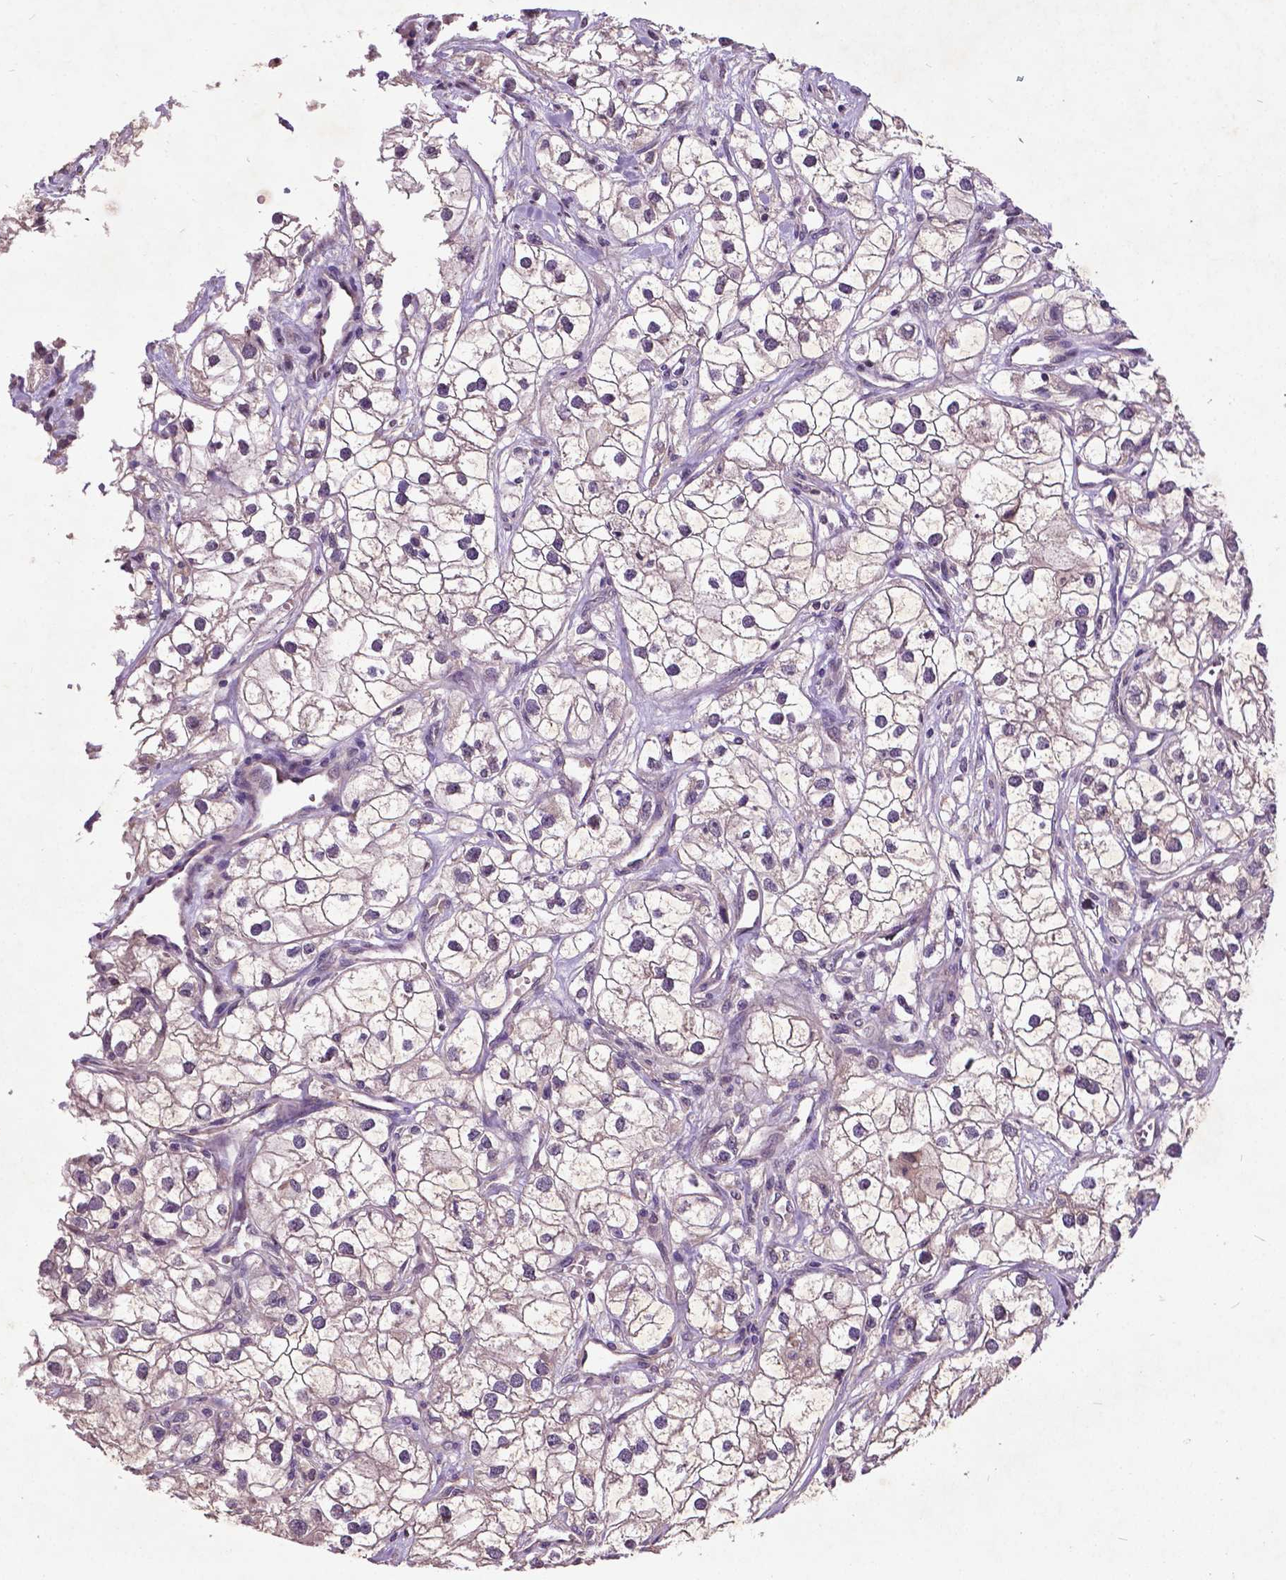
{"staining": {"intensity": "negative", "quantity": "none", "location": "none"}, "tissue": "renal cancer", "cell_type": "Tumor cells", "image_type": "cancer", "snomed": [{"axis": "morphology", "description": "Adenocarcinoma, NOS"}, {"axis": "topography", "description": "Kidney"}], "caption": "The photomicrograph displays no significant staining in tumor cells of renal cancer (adenocarcinoma).", "gene": "AP1S3", "patient": {"sex": "male", "age": 59}}